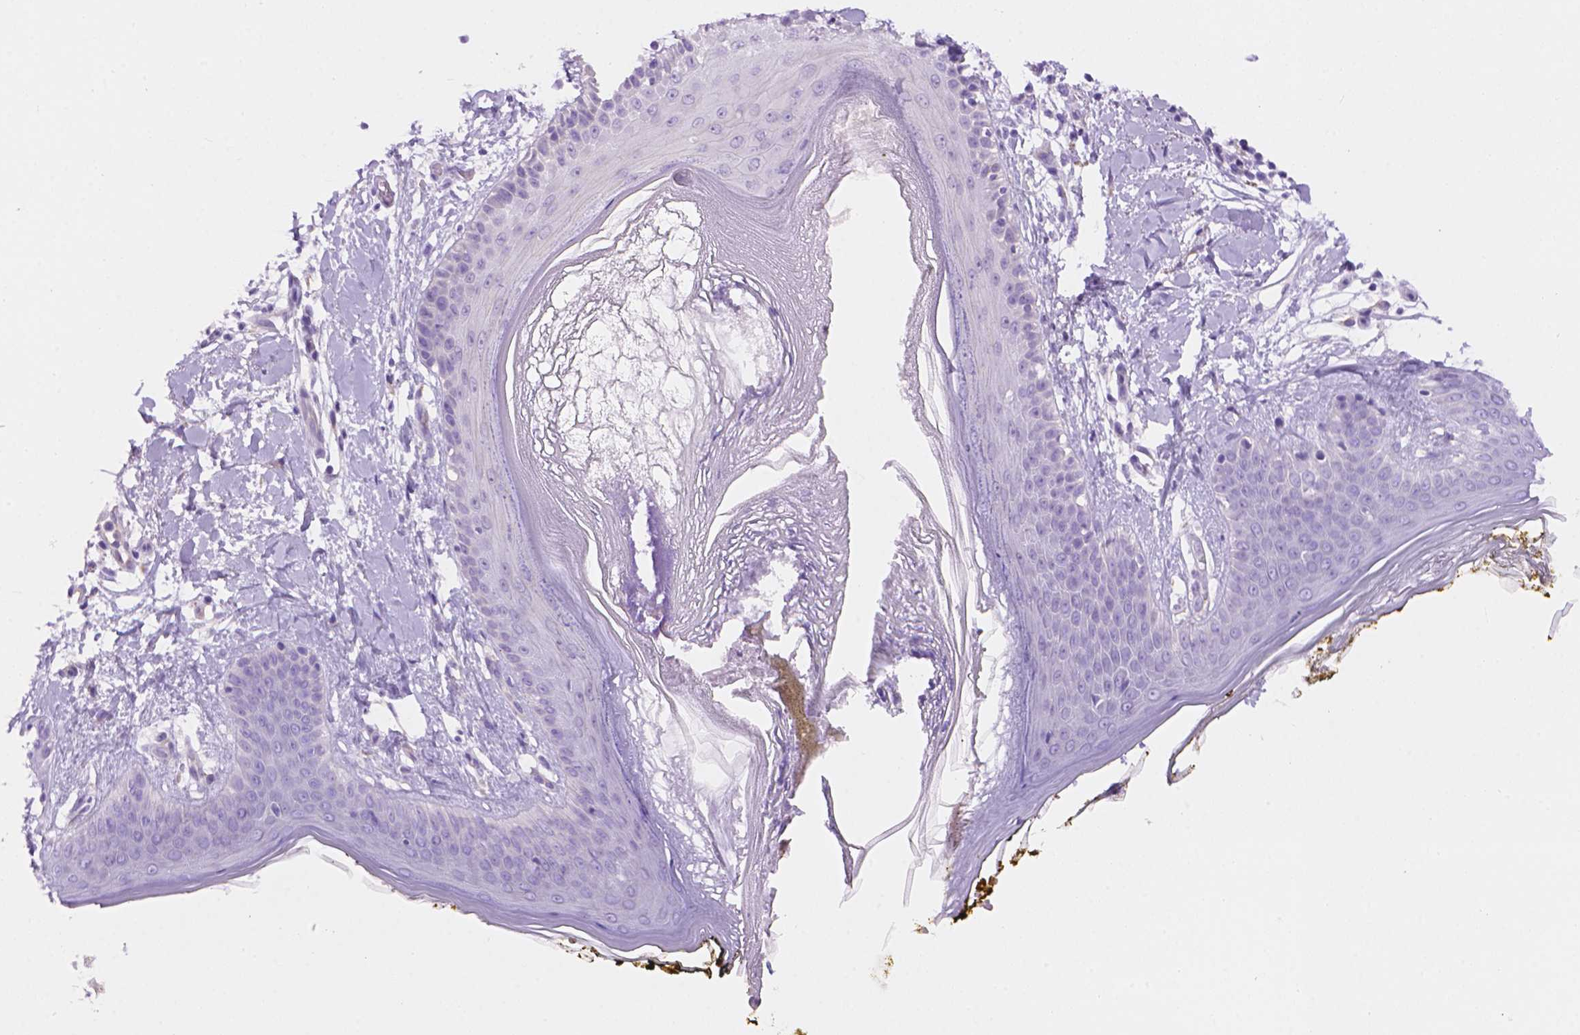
{"staining": {"intensity": "negative", "quantity": "none", "location": "none"}, "tissue": "skin", "cell_type": "Fibroblasts", "image_type": "normal", "snomed": [{"axis": "morphology", "description": "Normal tissue, NOS"}, {"axis": "topography", "description": "Skin"}], "caption": "IHC of benign human skin shows no positivity in fibroblasts.", "gene": "AMMECR1L", "patient": {"sex": "female", "age": 34}}